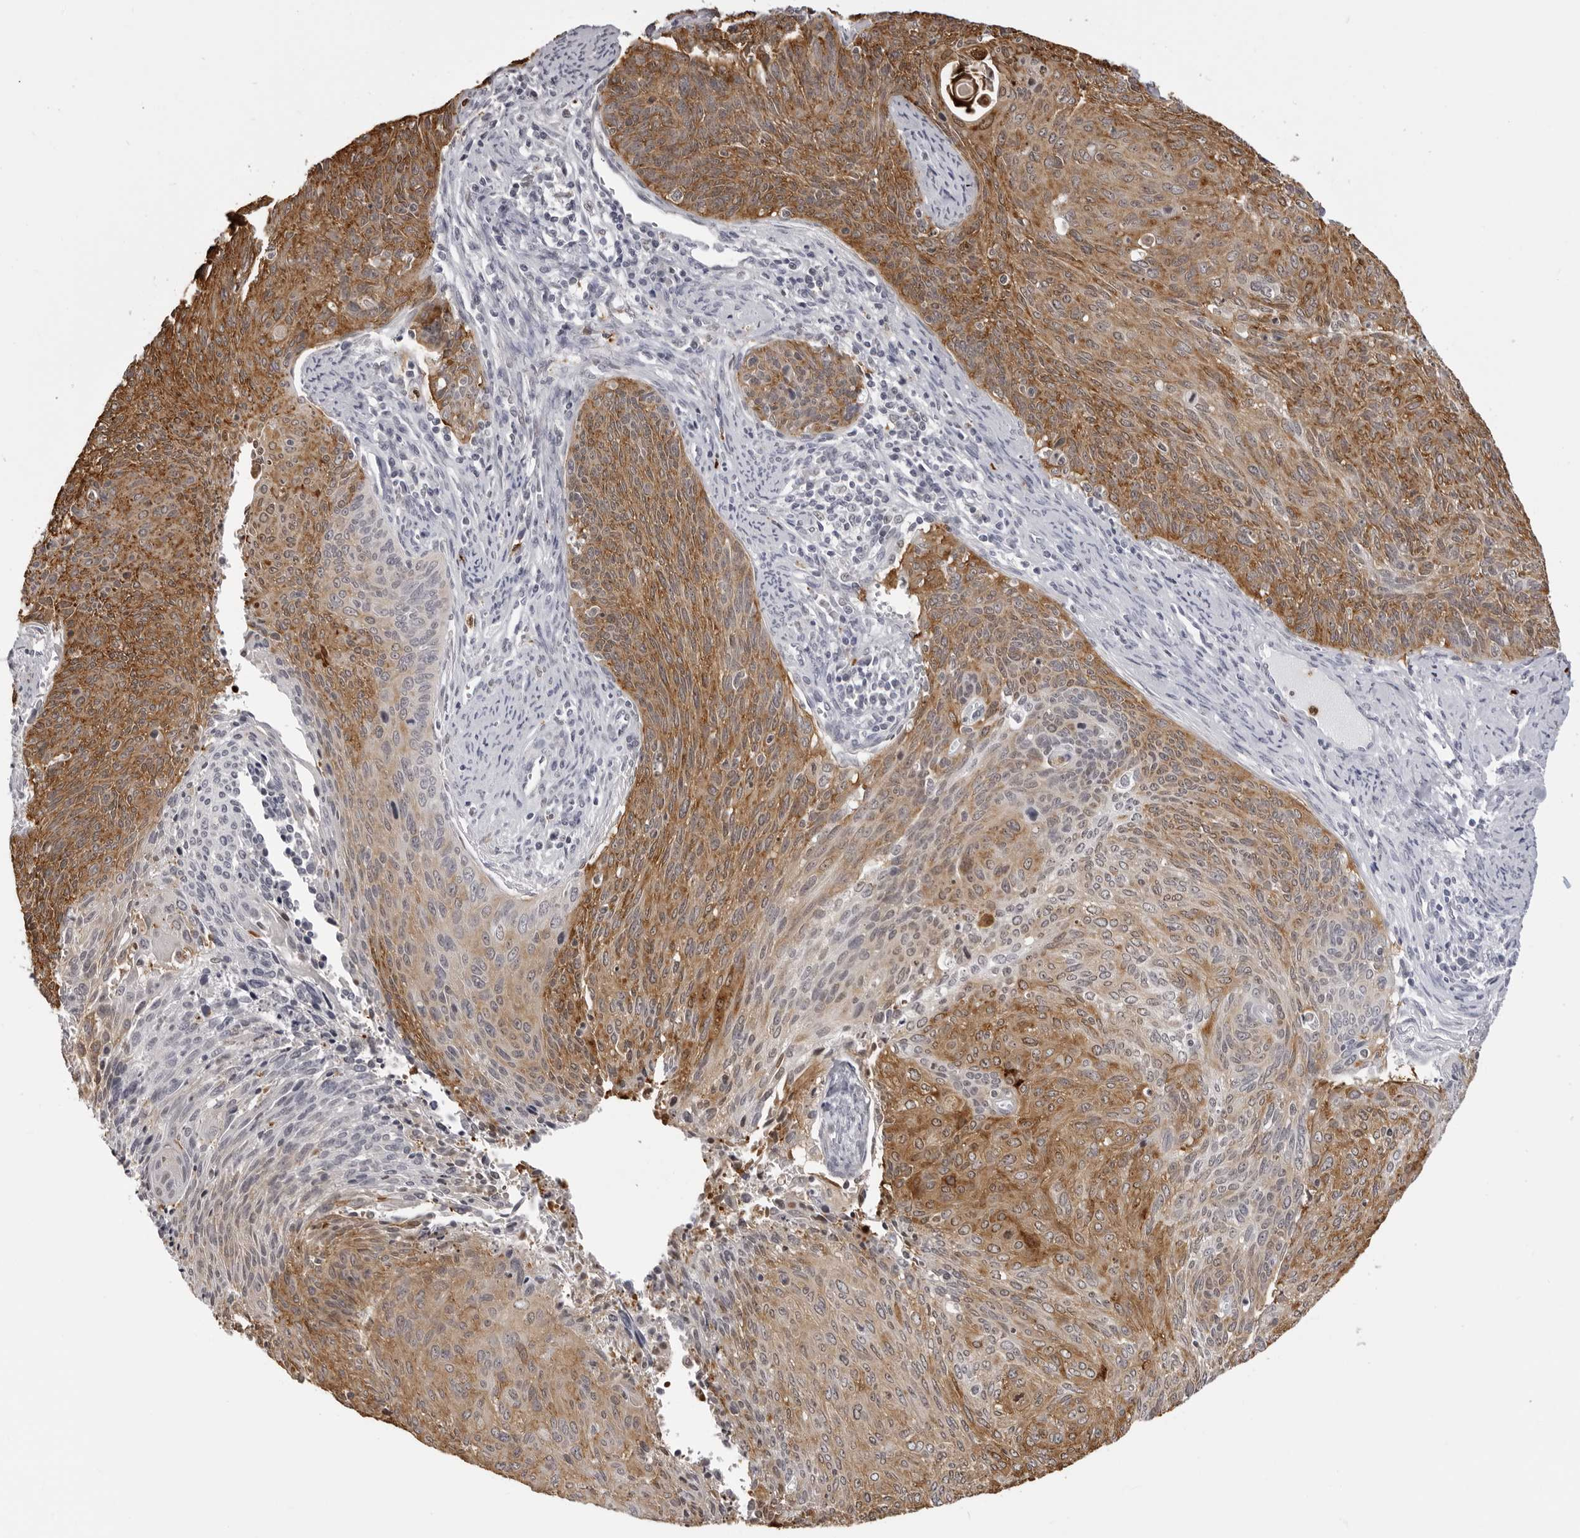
{"staining": {"intensity": "moderate", "quantity": "25%-75%", "location": "cytoplasmic/membranous"}, "tissue": "cervical cancer", "cell_type": "Tumor cells", "image_type": "cancer", "snomed": [{"axis": "morphology", "description": "Squamous cell carcinoma, NOS"}, {"axis": "topography", "description": "Cervix"}], "caption": "Protein analysis of cervical cancer (squamous cell carcinoma) tissue demonstrates moderate cytoplasmic/membranous staining in about 25%-75% of tumor cells.", "gene": "IL31", "patient": {"sex": "female", "age": 55}}